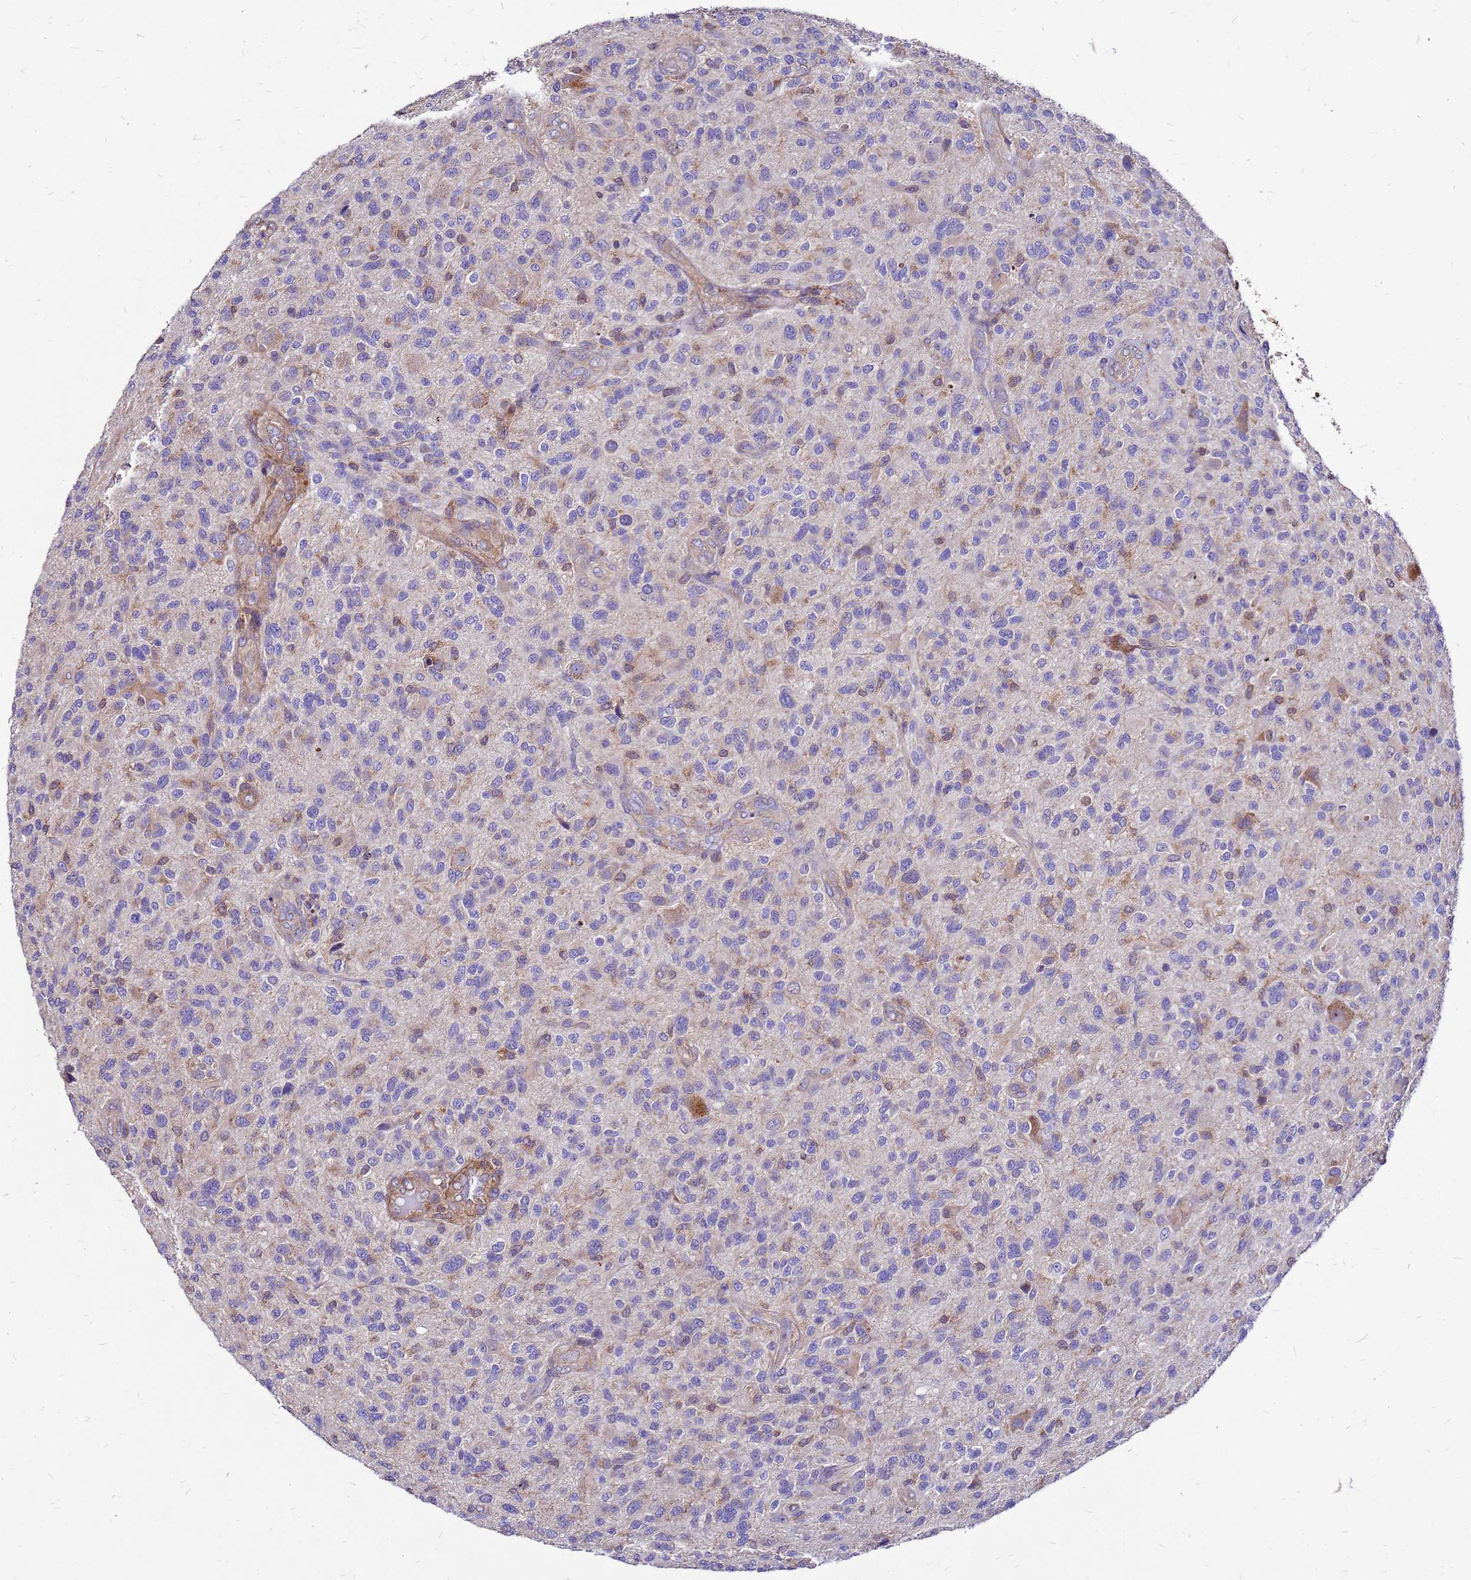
{"staining": {"intensity": "weak", "quantity": "<25%", "location": "cytoplasmic/membranous"}, "tissue": "glioma", "cell_type": "Tumor cells", "image_type": "cancer", "snomed": [{"axis": "morphology", "description": "Glioma, malignant, High grade"}, {"axis": "topography", "description": "Brain"}], "caption": "Tumor cells show no significant positivity in glioma.", "gene": "DUSP23", "patient": {"sex": "male", "age": 47}}